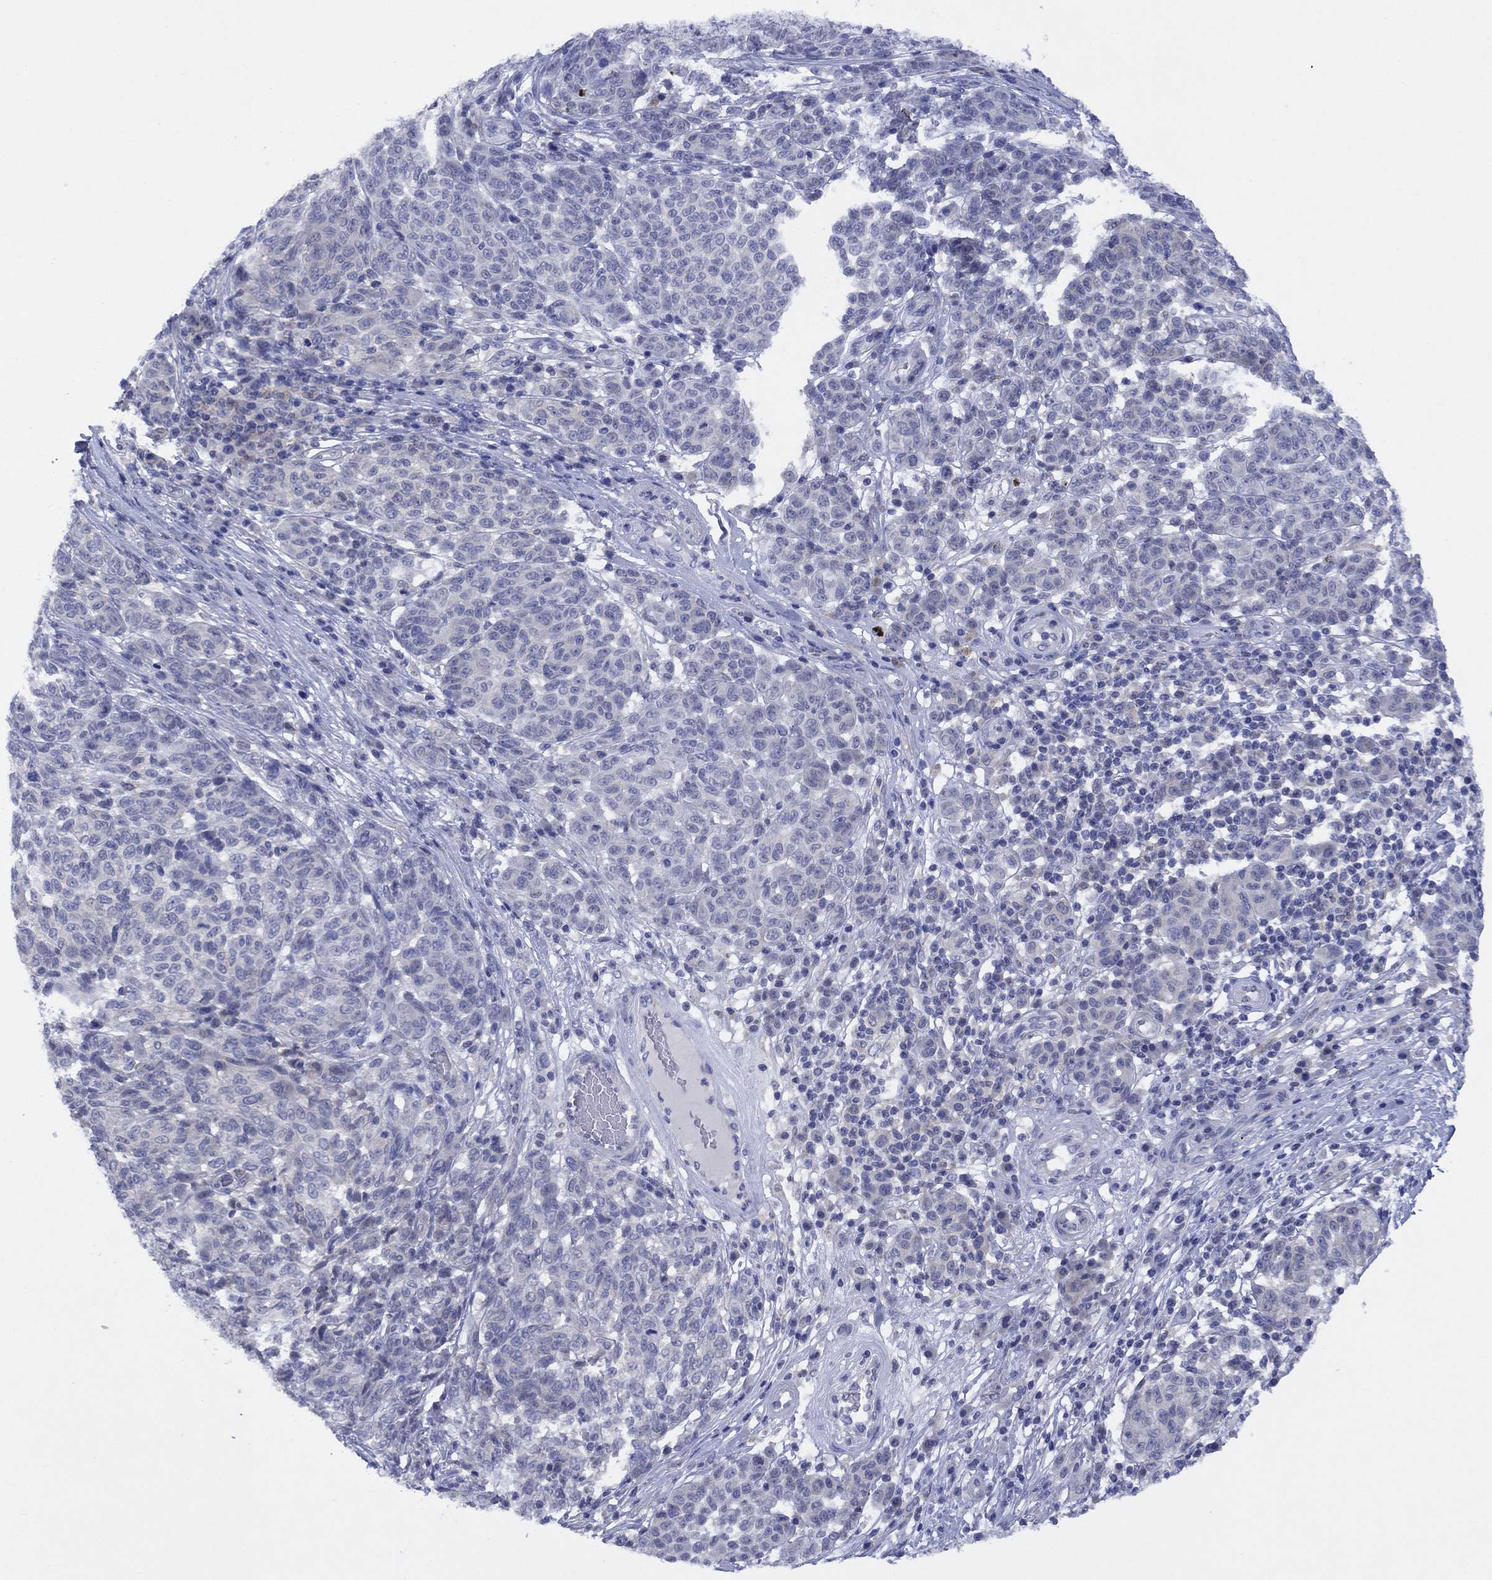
{"staining": {"intensity": "negative", "quantity": "none", "location": "none"}, "tissue": "melanoma", "cell_type": "Tumor cells", "image_type": "cancer", "snomed": [{"axis": "morphology", "description": "Malignant melanoma, NOS"}, {"axis": "topography", "description": "Skin"}], "caption": "Malignant melanoma stained for a protein using IHC demonstrates no expression tumor cells.", "gene": "CYP2B6", "patient": {"sex": "male", "age": 59}}